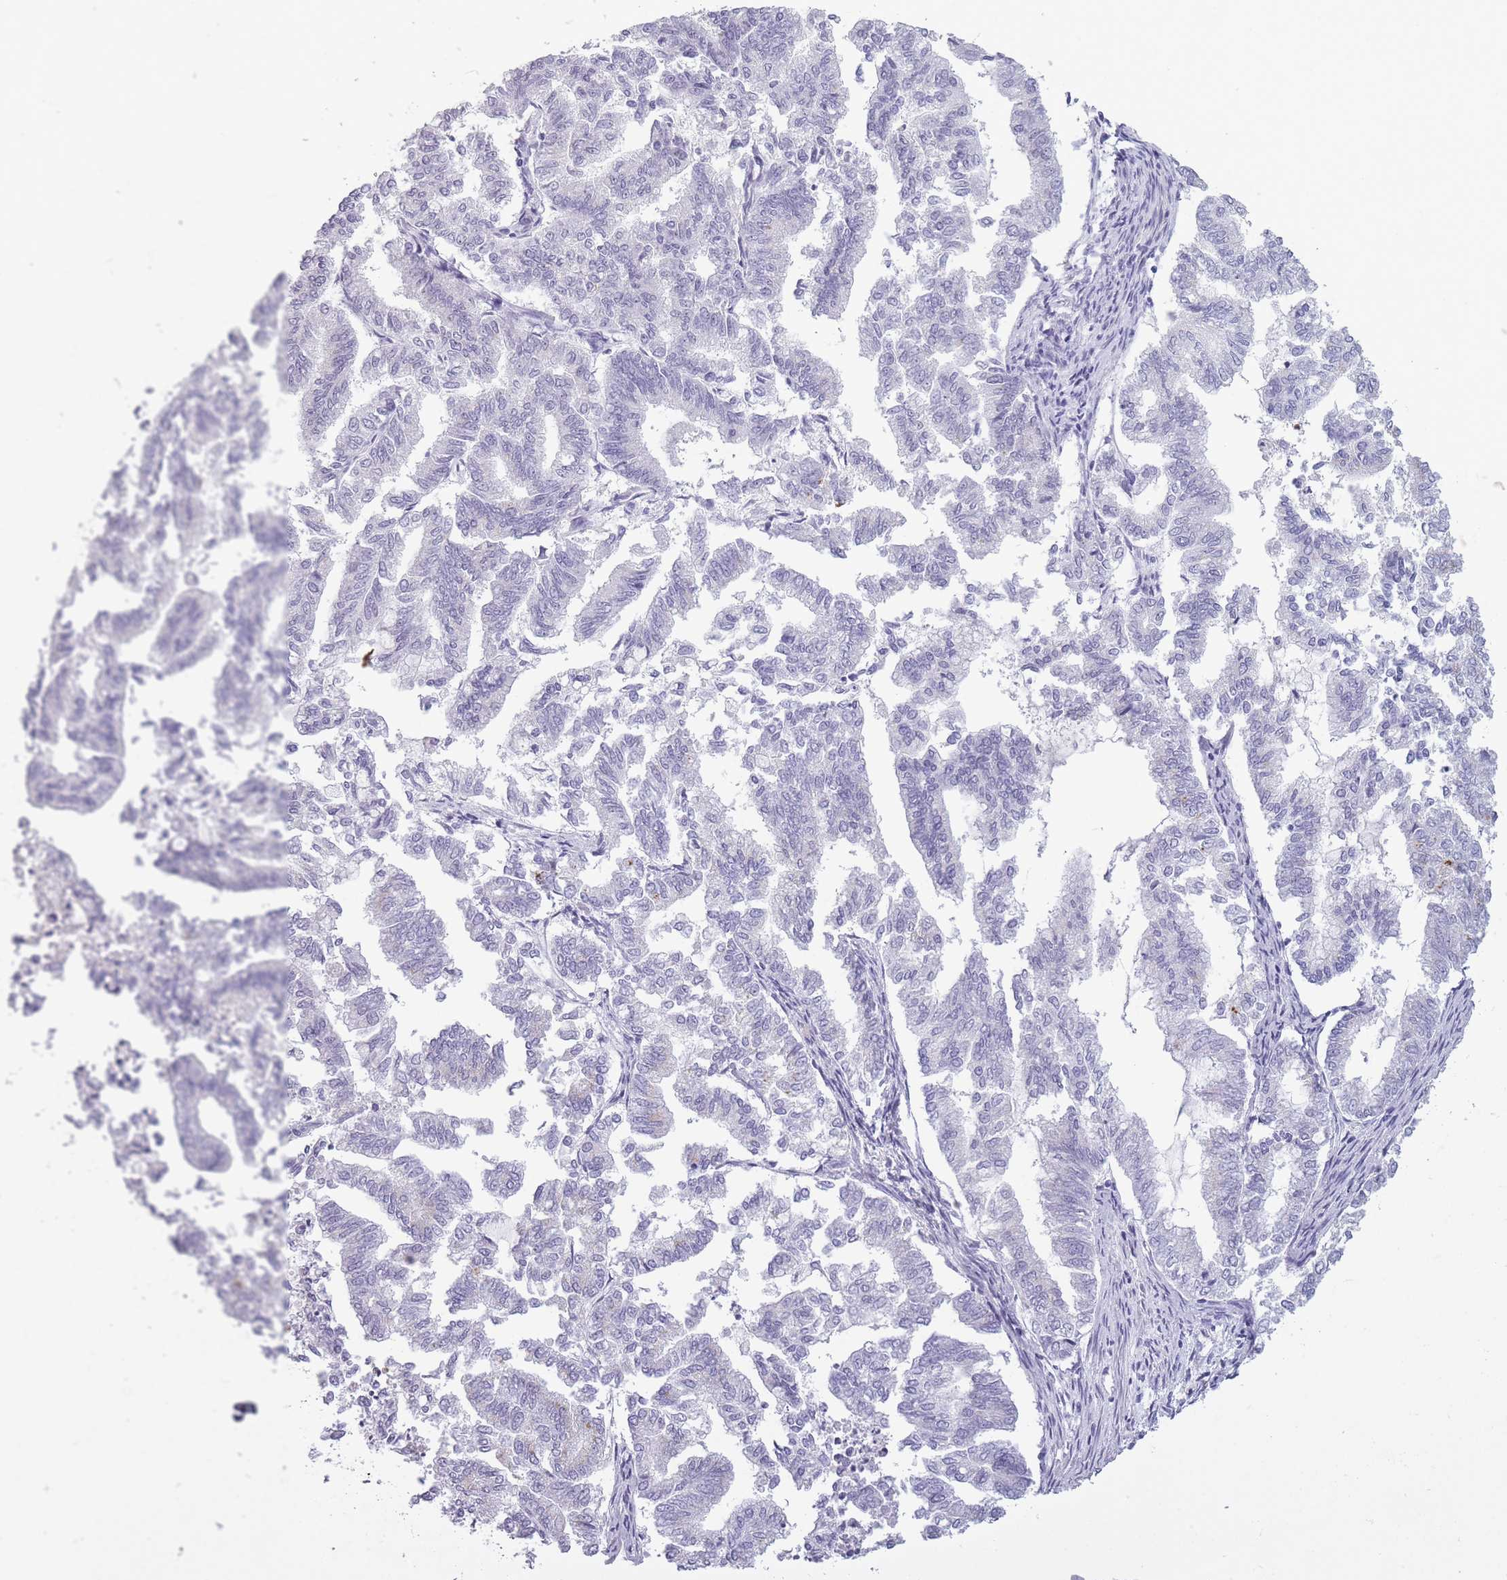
{"staining": {"intensity": "negative", "quantity": "none", "location": "none"}, "tissue": "endometrial cancer", "cell_type": "Tumor cells", "image_type": "cancer", "snomed": [{"axis": "morphology", "description": "Adenocarcinoma, NOS"}, {"axis": "topography", "description": "Endometrium"}], "caption": "A high-resolution image shows immunohistochemistry (IHC) staining of adenocarcinoma (endometrial), which demonstrates no significant staining in tumor cells.", "gene": "GOLGA6D", "patient": {"sex": "female", "age": 79}}